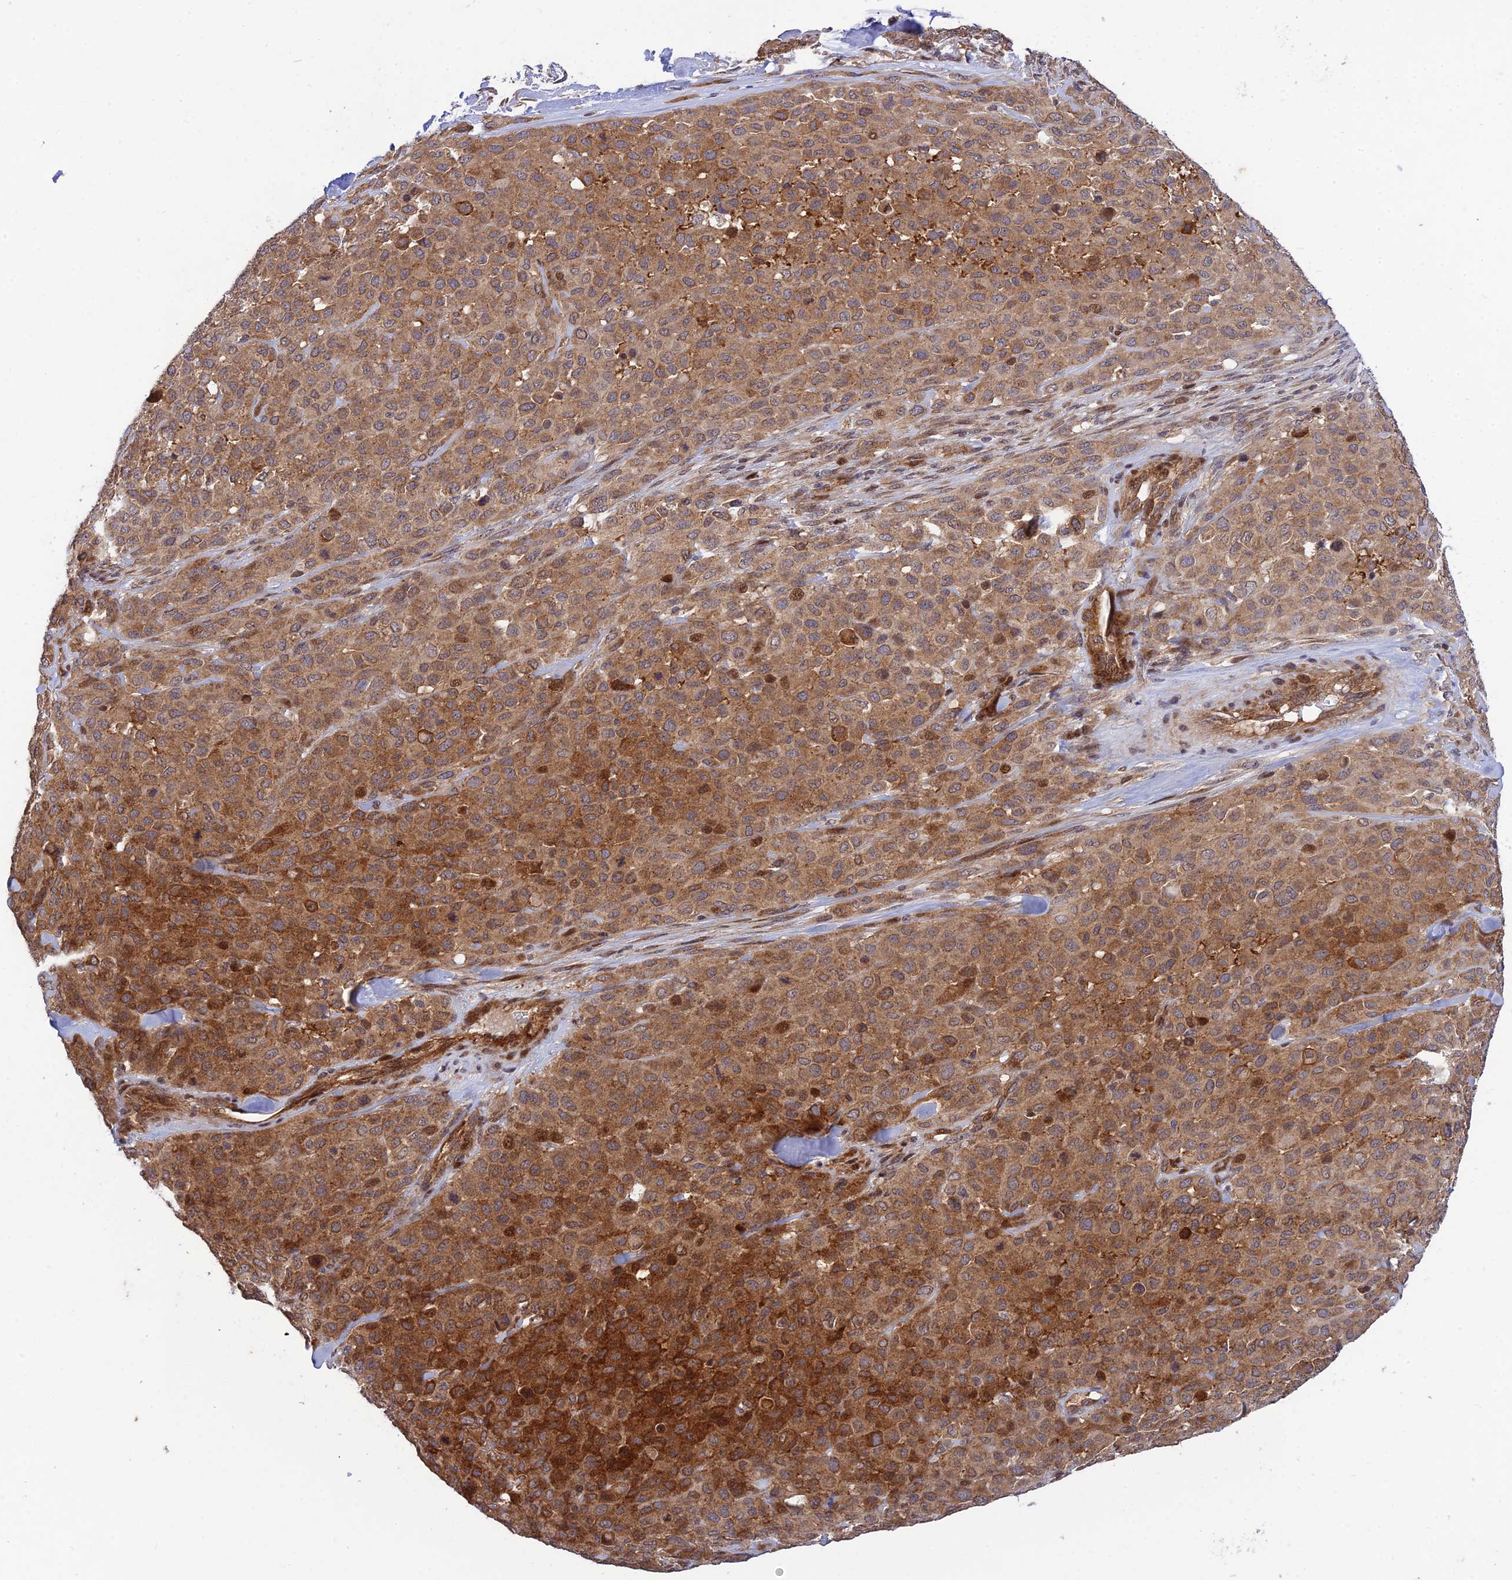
{"staining": {"intensity": "moderate", "quantity": ">75%", "location": "cytoplasmic/membranous"}, "tissue": "melanoma", "cell_type": "Tumor cells", "image_type": "cancer", "snomed": [{"axis": "morphology", "description": "Malignant melanoma, Metastatic site"}, {"axis": "topography", "description": "Skin"}], "caption": "Immunohistochemistry of melanoma reveals medium levels of moderate cytoplasmic/membranous expression in approximately >75% of tumor cells.", "gene": "PLEKHG2", "patient": {"sex": "female", "age": 81}}